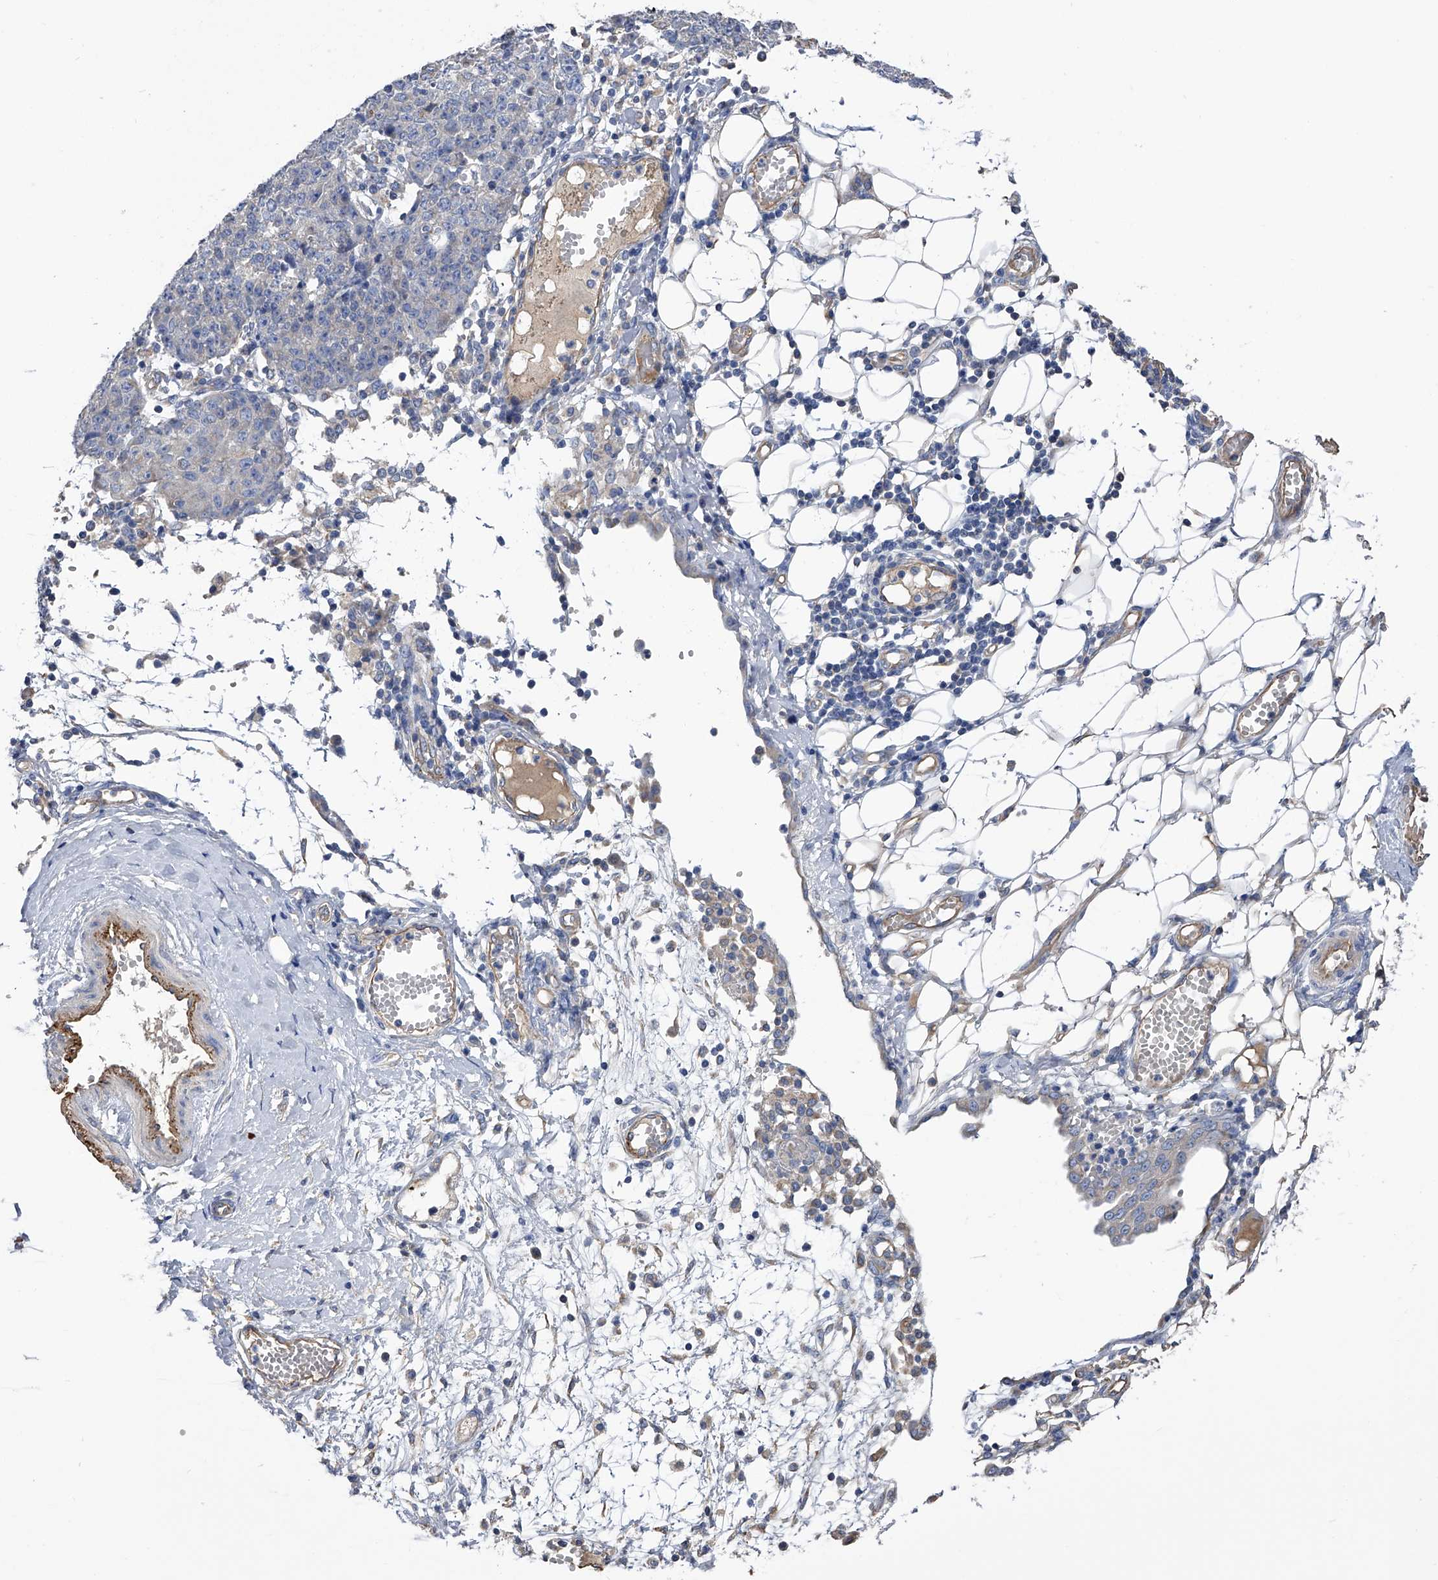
{"staining": {"intensity": "negative", "quantity": "none", "location": "none"}, "tissue": "ovarian cancer", "cell_type": "Tumor cells", "image_type": "cancer", "snomed": [{"axis": "morphology", "description": "Carcinoma, endometroid"}, {"axis": "topography", "description": "Ovary"}], "caption": "Immunohistochemistry (IHC) photomicrograph of neoplastic tissue: ovarian cancer stained with DAB demonstrates no significant protein expression in tumor cells. (IHC, brightfield microscopy, high magnification).", "gene": "RWDD2A", "patient": {"sex": "female", "age": 42}}